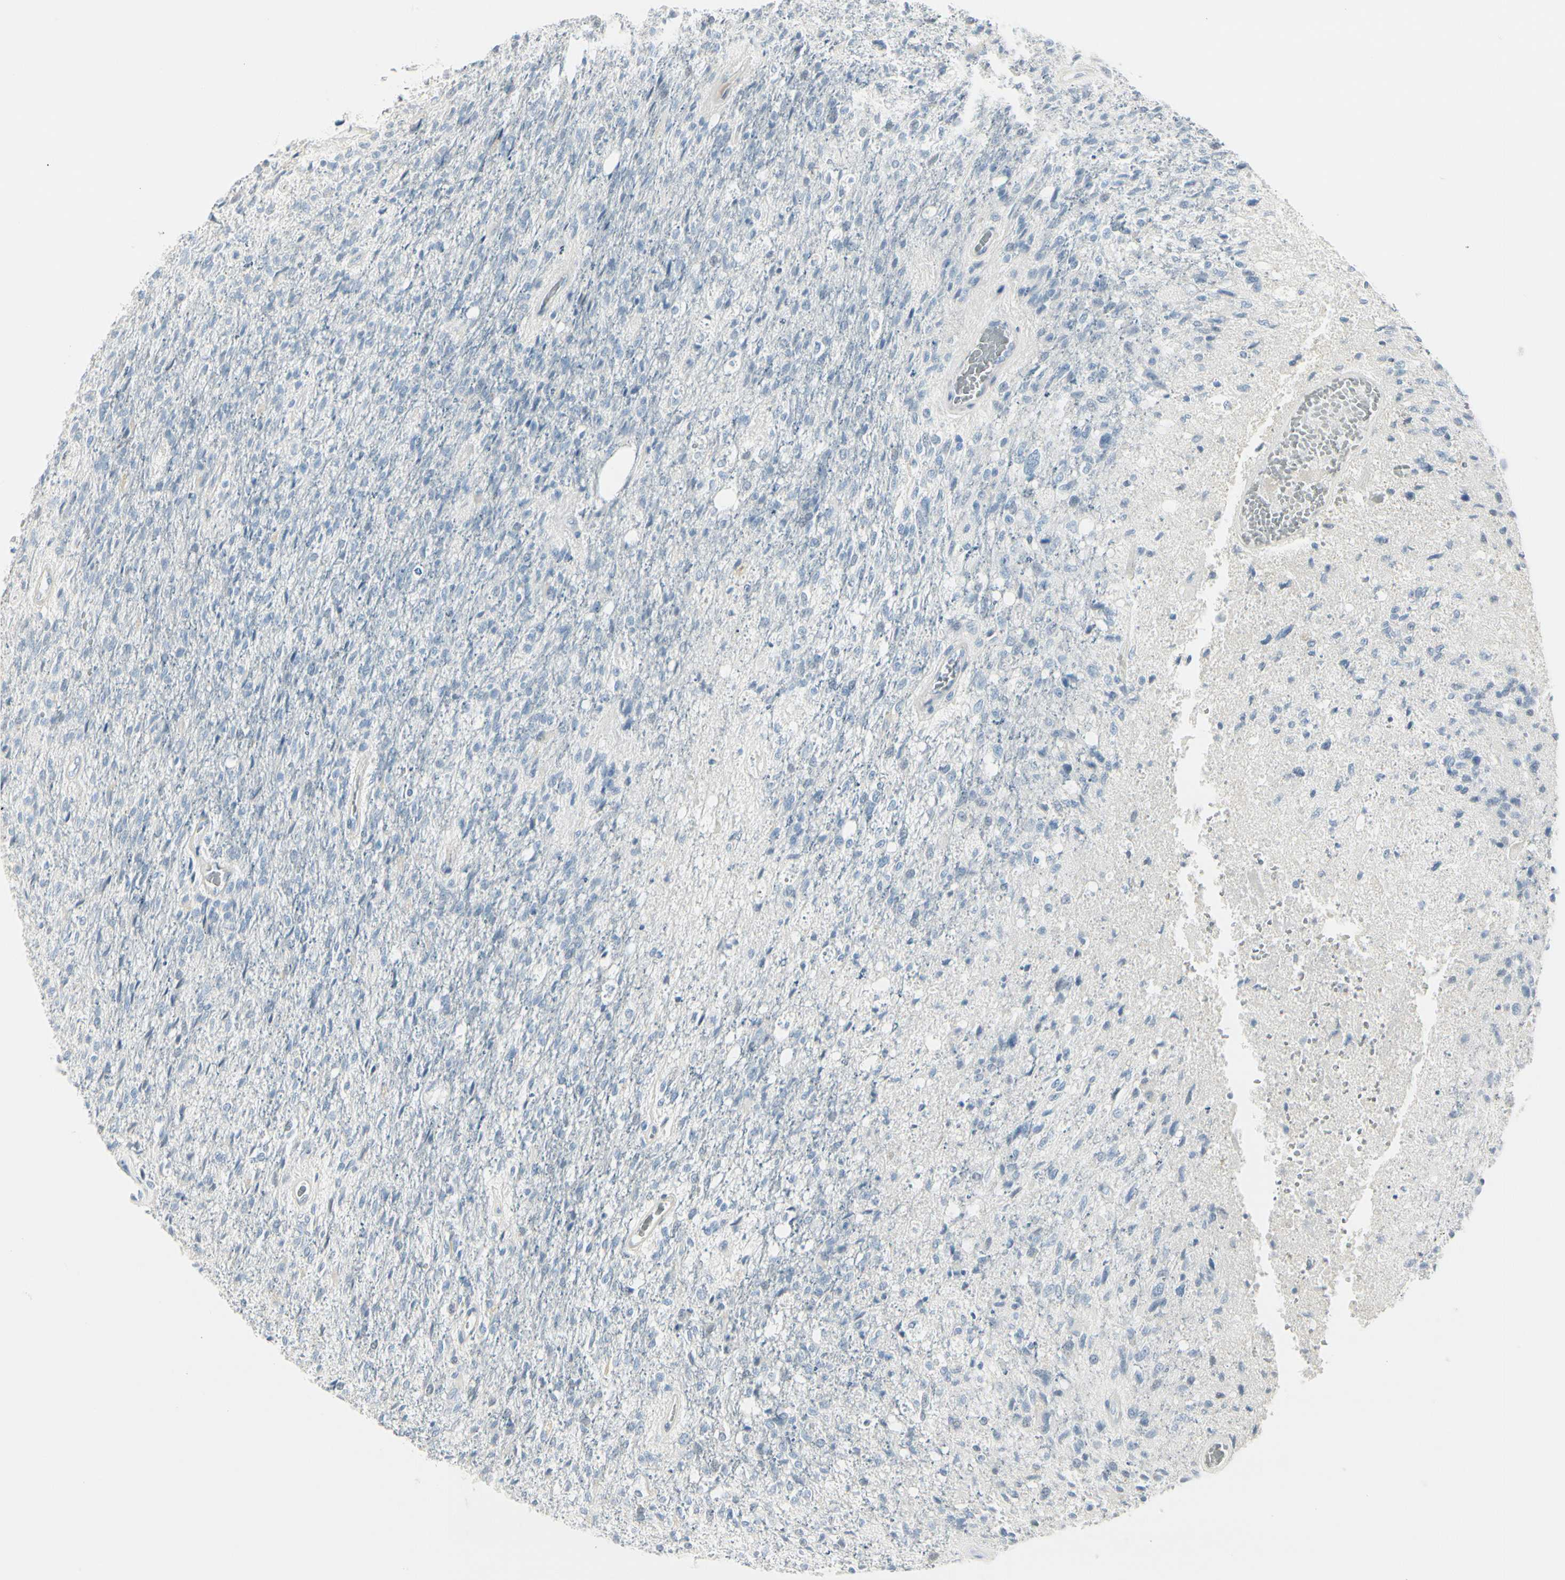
{"staining": {"intensity": "negative", "quantity": "none", "location": "none"}, "tissue": "glioma", "cell_type": "Tumor cells", "image_type": "cancer", "snomed": [{"axis": "morphology", "description": "Normal tissue, NOS"}, {"axis": "morphology", "description": "Glioma, malignant, High grade"}, {"axis": "topography", "description": "Cerebral cortex"}], "caption": "An IHC micrograph of glioma is shown. There is no staining in tumor cells of glioma.", "gene": "CDHR5", "patient": {"sex": "male", "age": 77}}